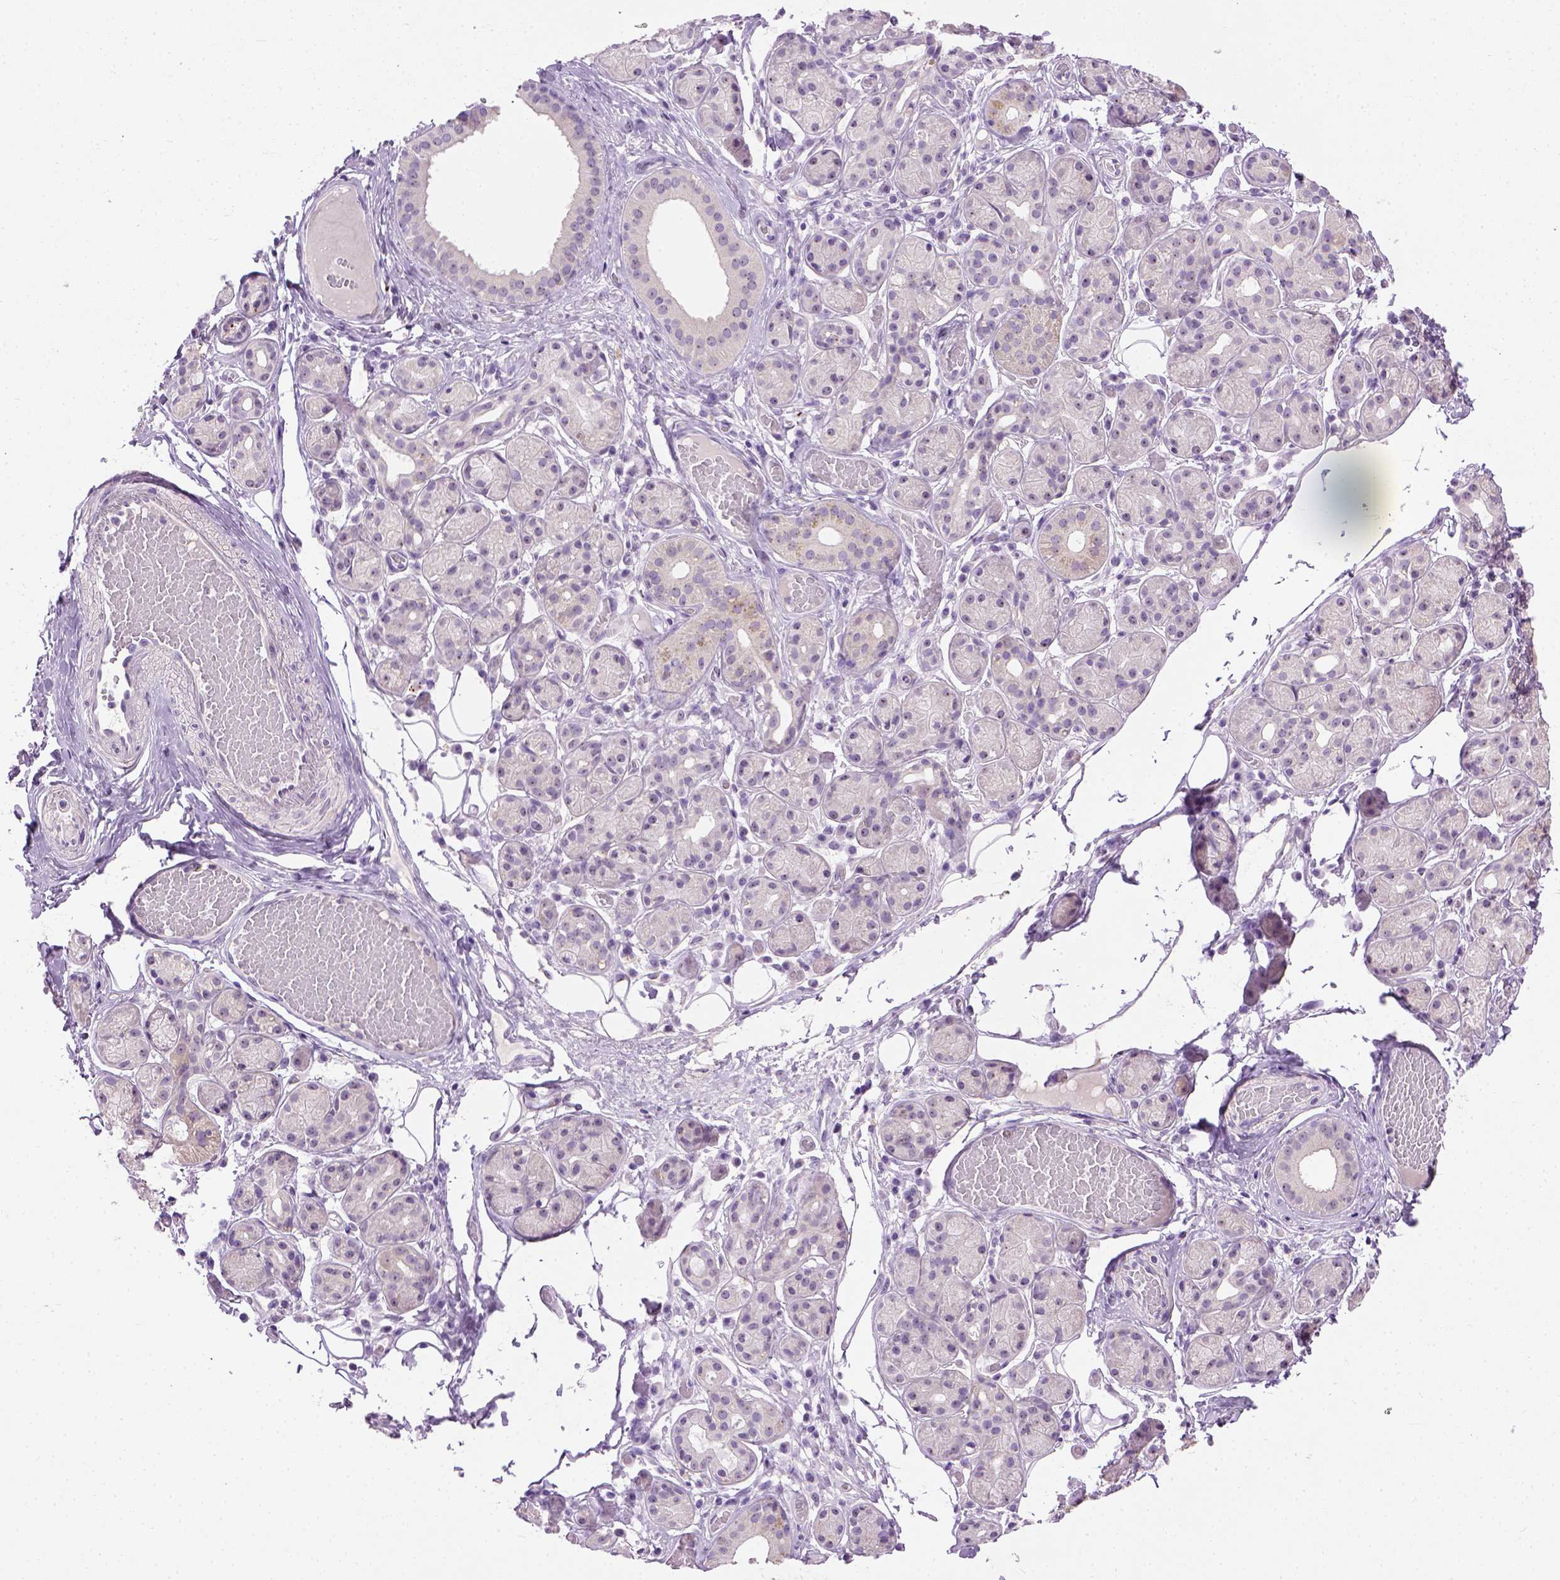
{"staining": {"intensity": "negative", "quantity": "none", "location": "none"}, "tissue": "salivary gland", "cell_type": "Glandular cells", "image_type": "normal", "snomed": [{"axis": "morphology", "description": "Normal tissue, NOS"}, {"axis": "topography", "description": "Salivary gland"}, {"axis": "topography", "description": "Peripheral nerve tissue"}], "caption": "High magnification brightfield microscopy of normal salivary gland stained with DAB (brown) and counterstained with hematoxylin (blue): glandular cells show no significant positivity. (IHC, brightfield microscopy, high magnification).", "gene": "UTP4", "patient": {"sex": "male", "age": 71}}